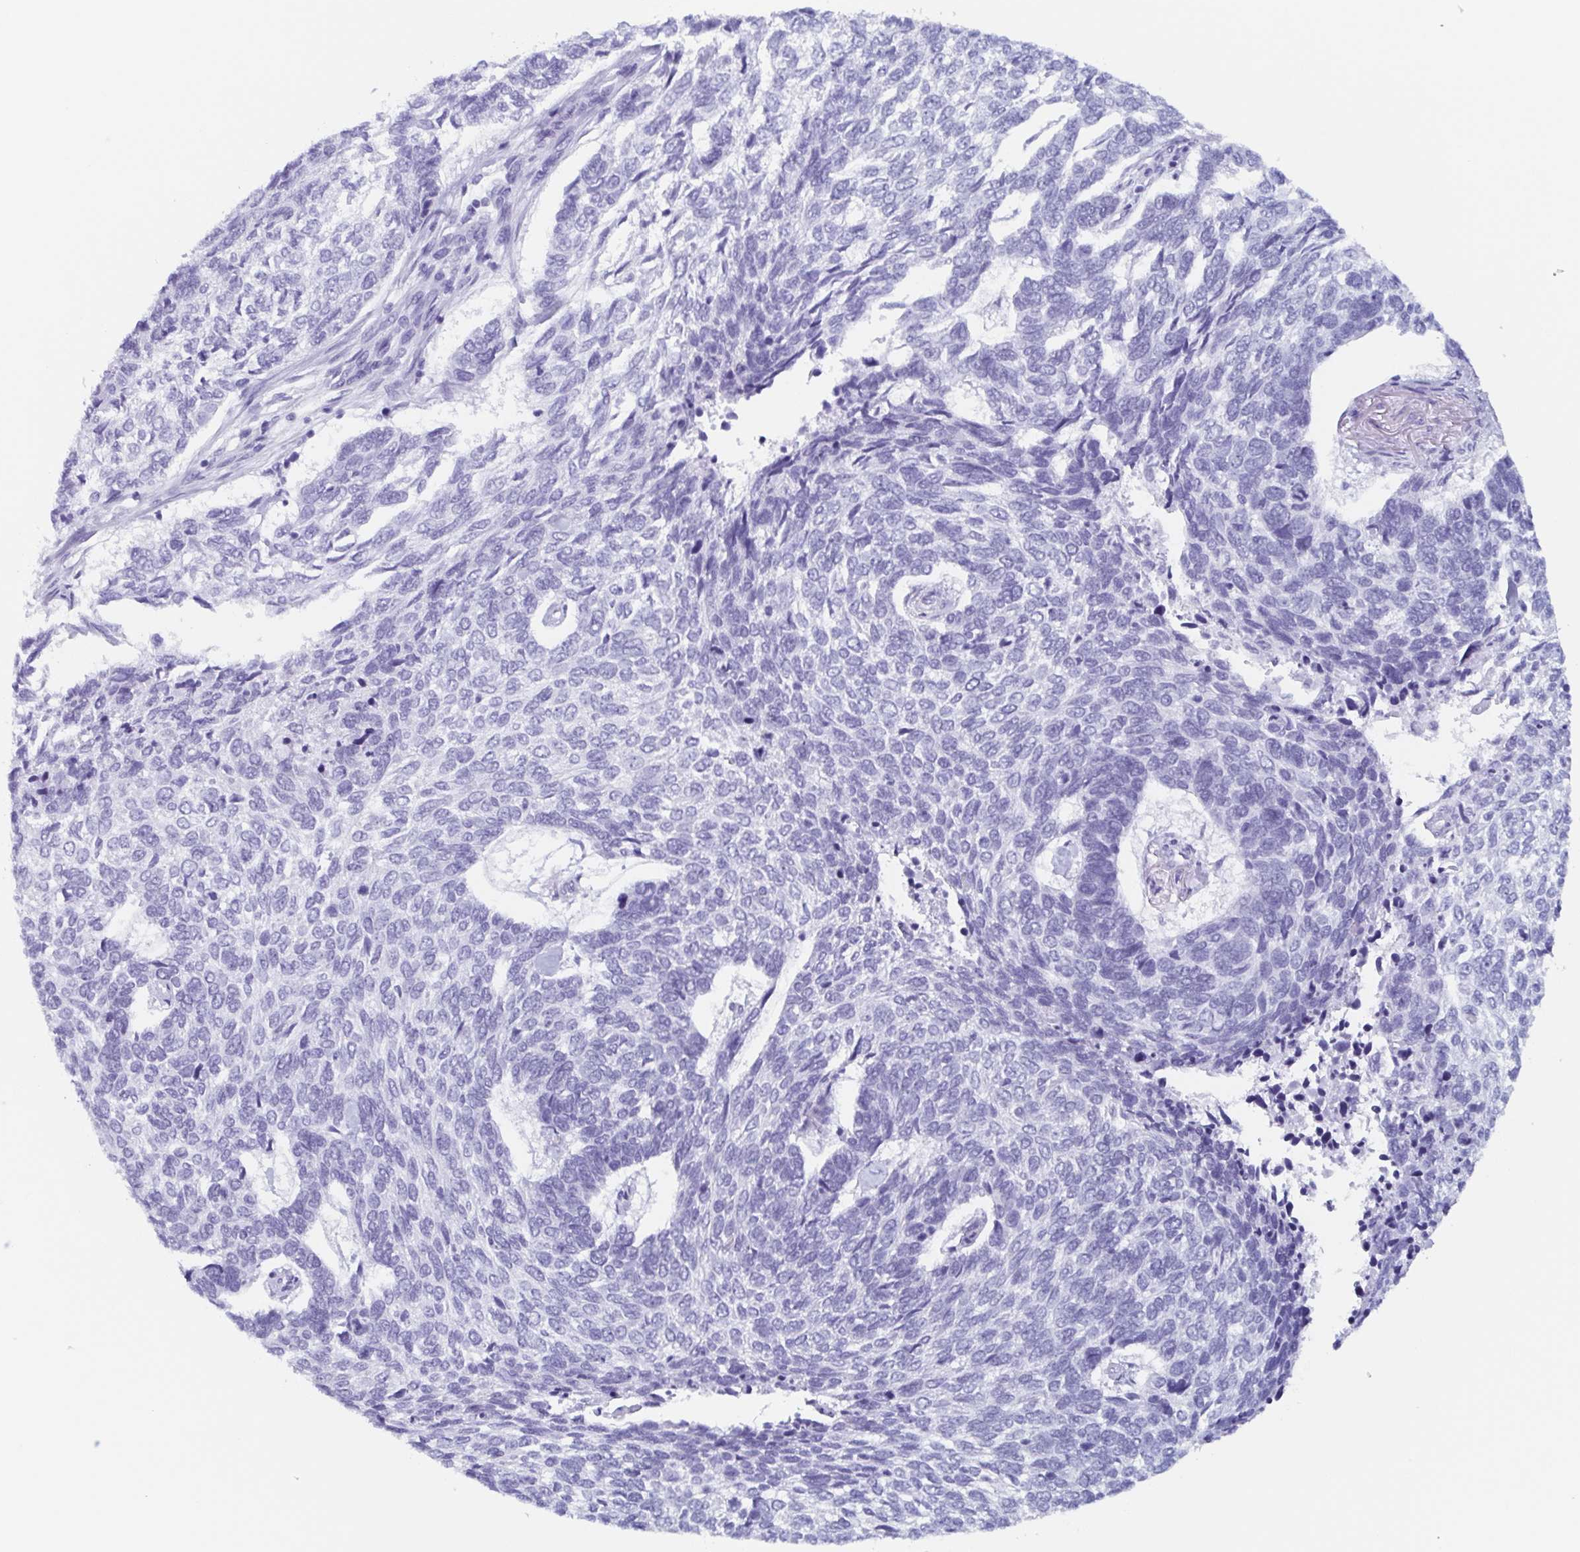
{"staining": {"intensity": "negative", "quantity": "none", "location": "none"}, "tissue": "skin cancer", "cell_type": "Tumor cells", "image_type": "cancer", "snomed": [{"axis": "morphology", "description": "Basal cell carcinoma"}, {"axis": "topography", "description": "Skin"}], "caption": "High power microscopy micrograph of an IHC histopathology image of skin cancer (basal cell carcinoma), revealing no significant staining in tumor cells.", "gene": "BPI", "patient": {"sex": "female", "age": 65}}